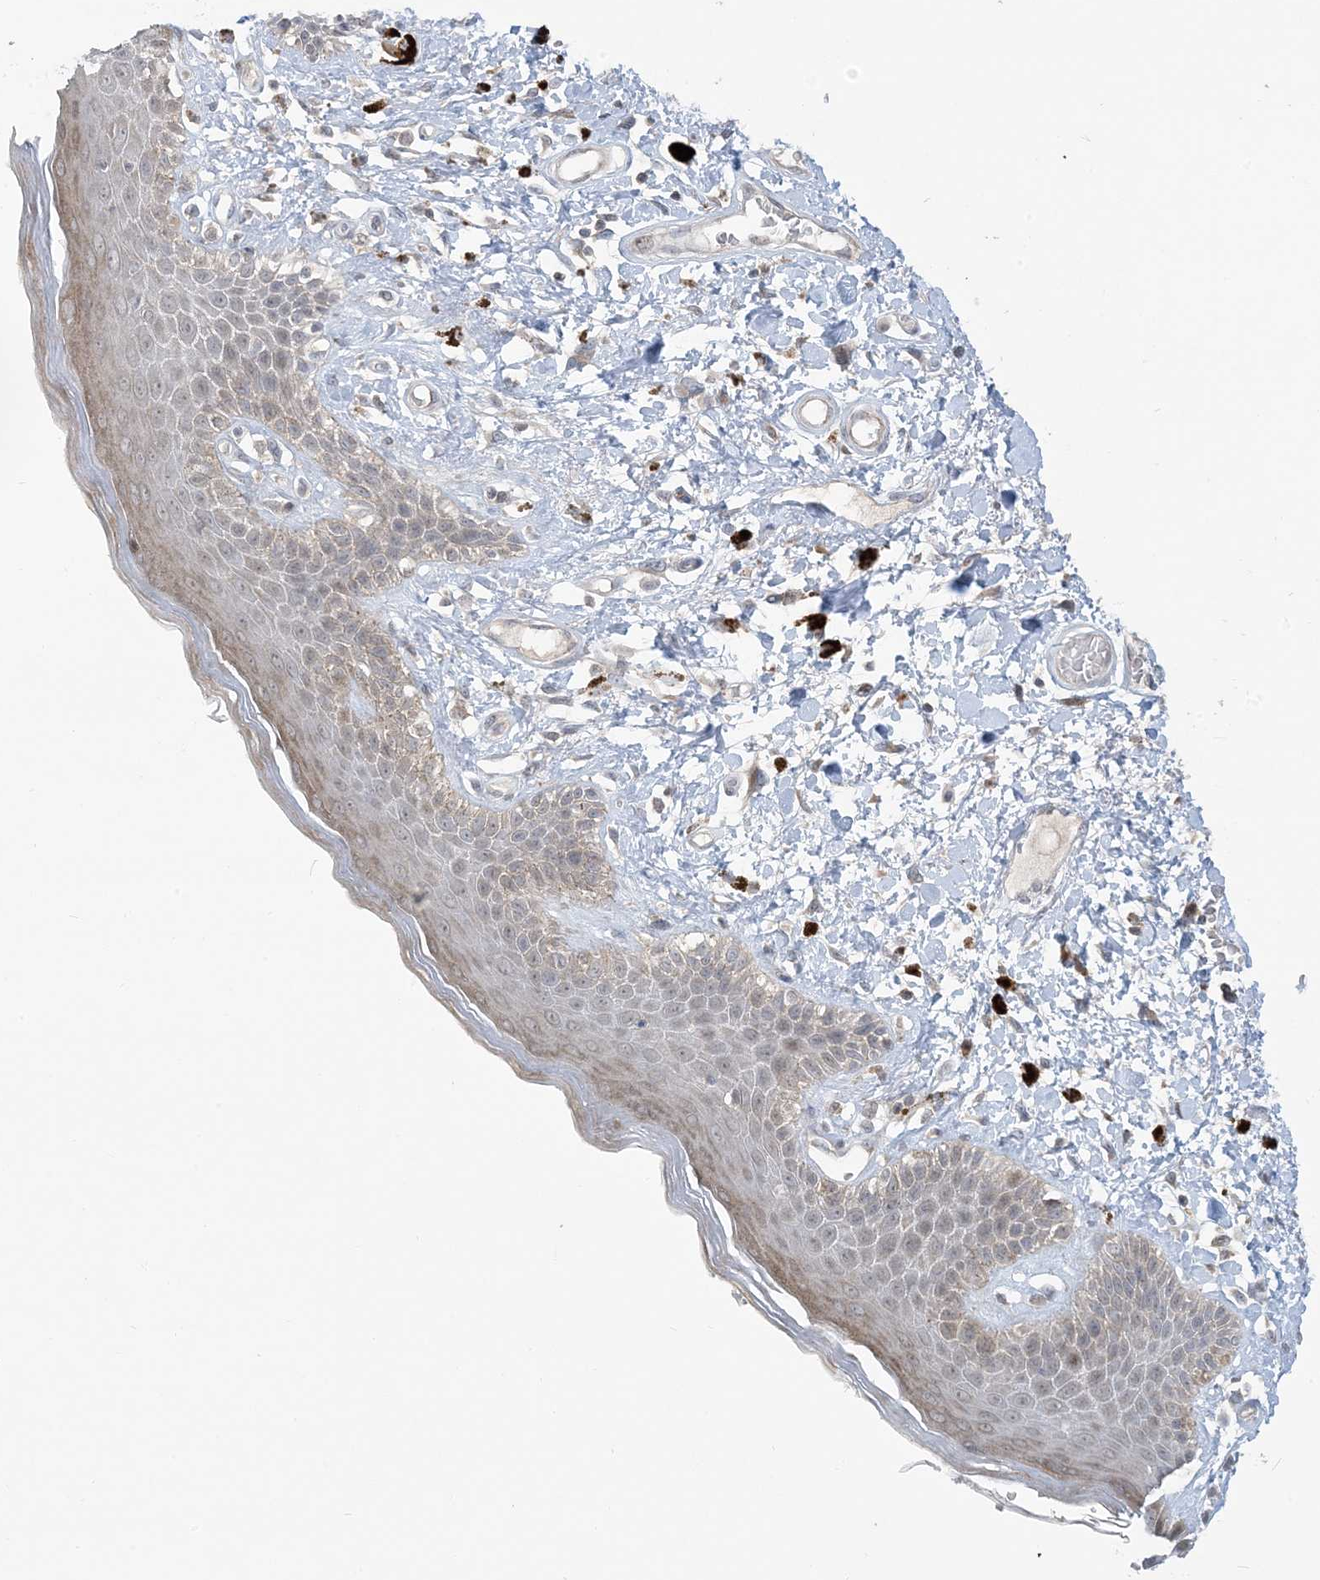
{"staining": {"intensity": "moderate", "quantity": "25%-75%", "location": "cytoplasmic/membranous"}, "tissue": "skin", "cell_type": "Epidermal cells", "image_type": "normal", "snomed": [{"axis": "morphology", "description": "Normal tissue, NOS"}, {"axis": "topography", "description": "Anal"}], "caption": "Immunohistochemistry (IHC) image of normal human skin stained for a protein (brown), which demonstrates medium levels of moderate cytoplasmic/membranous expression in about 25%-75% of epidermal cells.", "gene": "PRRT3", "patient": {"sex": "female", "age": 78}}